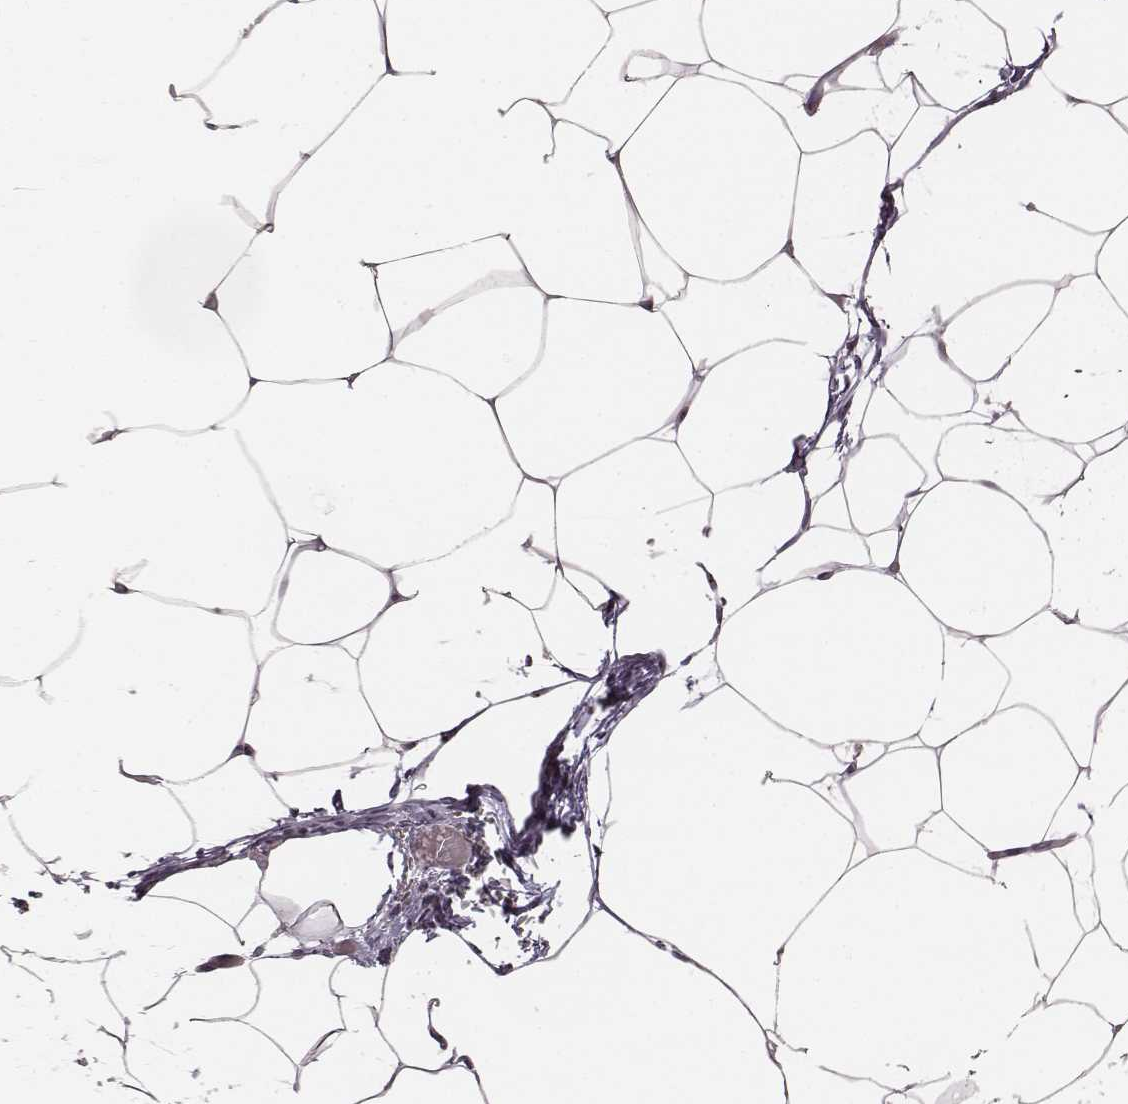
{"staining": {"intensity": "weak", "quantity": ">75%", "location": "nuclear"}, "tissue": "adipose tissue", "cell_type": "Adipocytes", "image_type": "normal", "snomed": [{"axis": "morphology", "description": "Normal tissue, NOS"}, {"axis": "topography", "description": "Adipose tissue"}], "caption": "Protein staining of unremarkable adipose tissue shows weak nuclear expression in approximately >75% of adipocytes. (IHC, brightfield microscopy, high magnification).", "gene": "NOP56", "patient": {"sex": "male", "age": 57}}